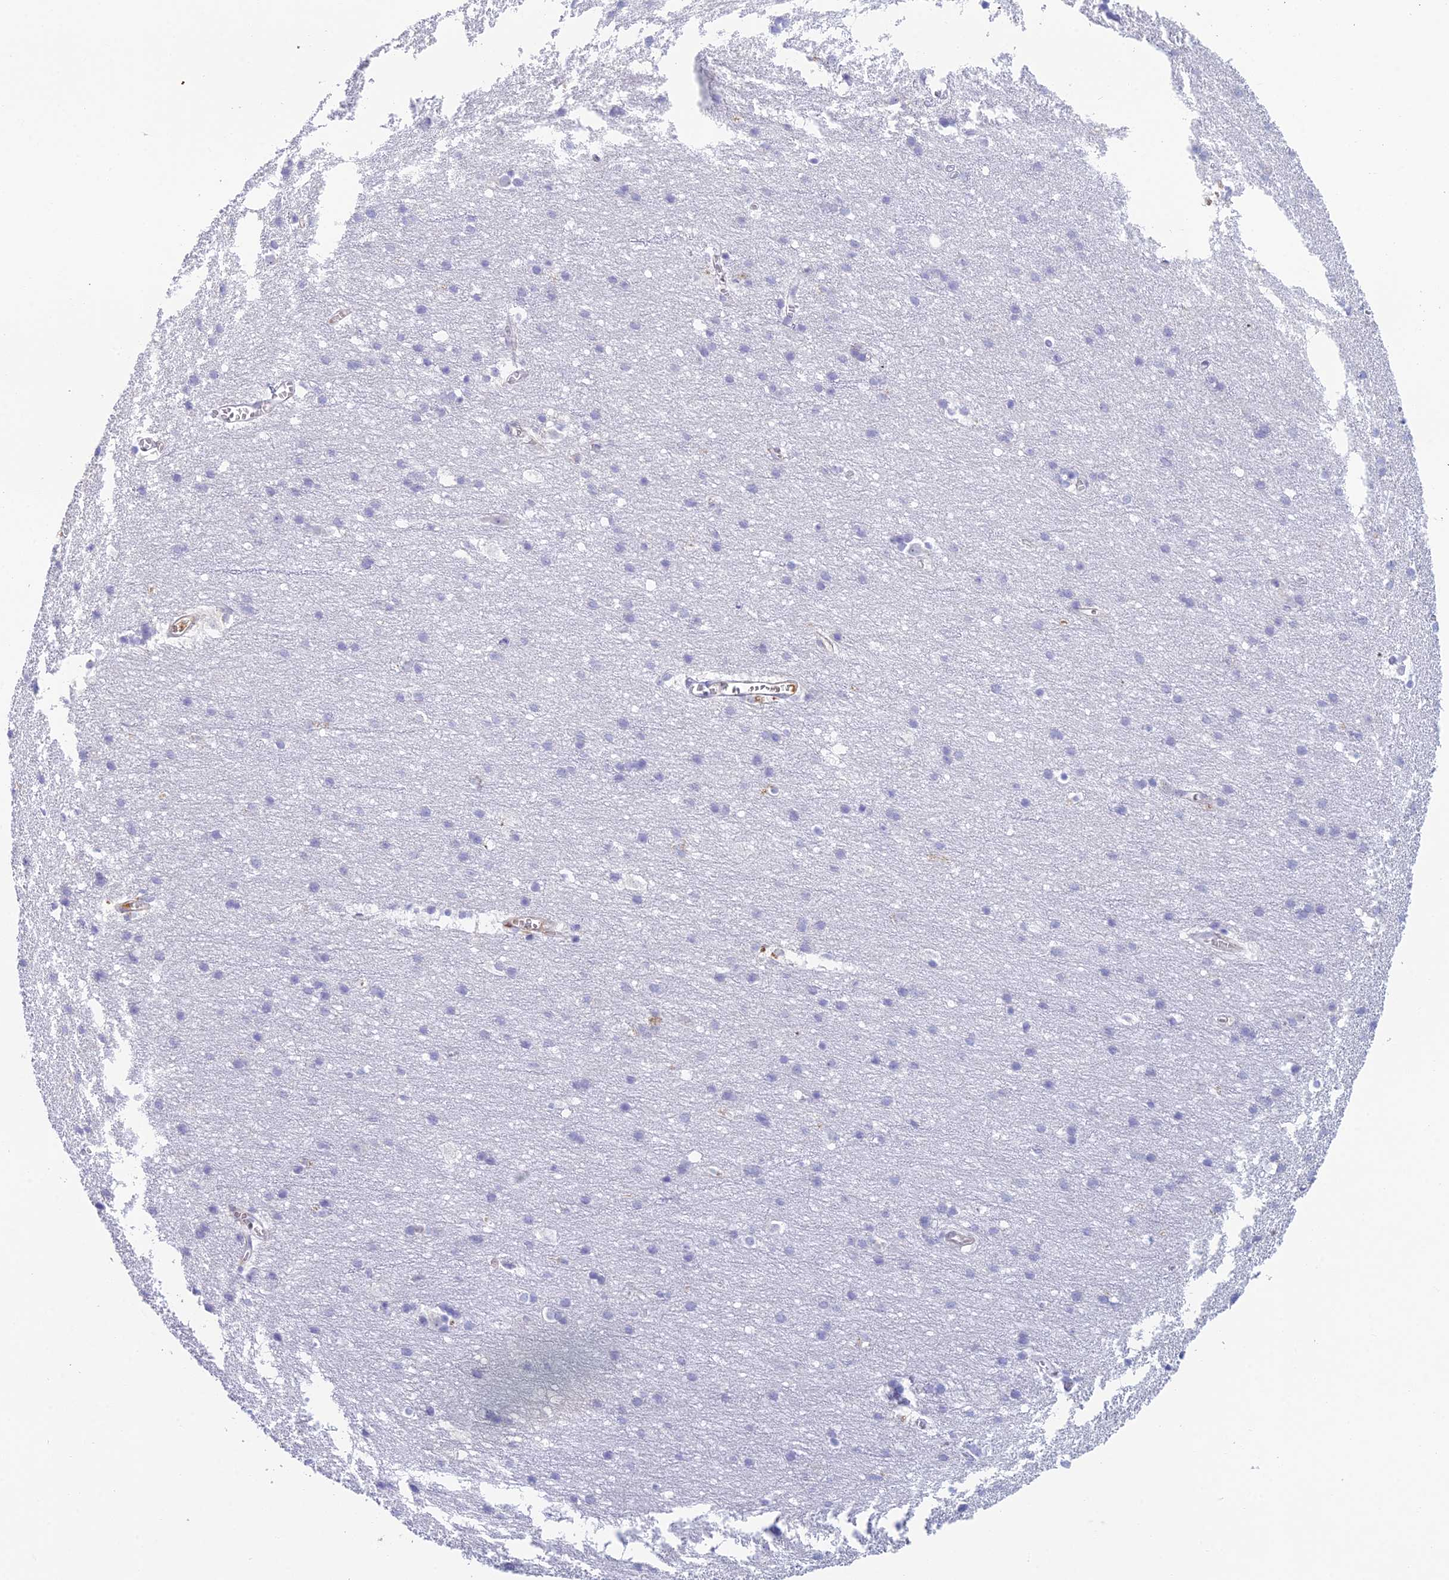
{"staining": {"intensity": "weak", "quantity": "<25%", "location": "cytoplasmic/membranous"}, "tissue": "cerebral cortex", "cell_type": "Endothelial cells", "image_type": "normal", "snomed": [{"axis": "morphology", "description": "Normal tissue, NOS"}, {"axis": "topography", "description": "Cerebral cortex"}], "caption": "Cerebral cortex was stained to show a protein in brown. There is no significant expression in endothelial cells. Nuclei are stained in blue.", "gene": "FERD3L", "patient": {"sex": "male", "age": 54}}